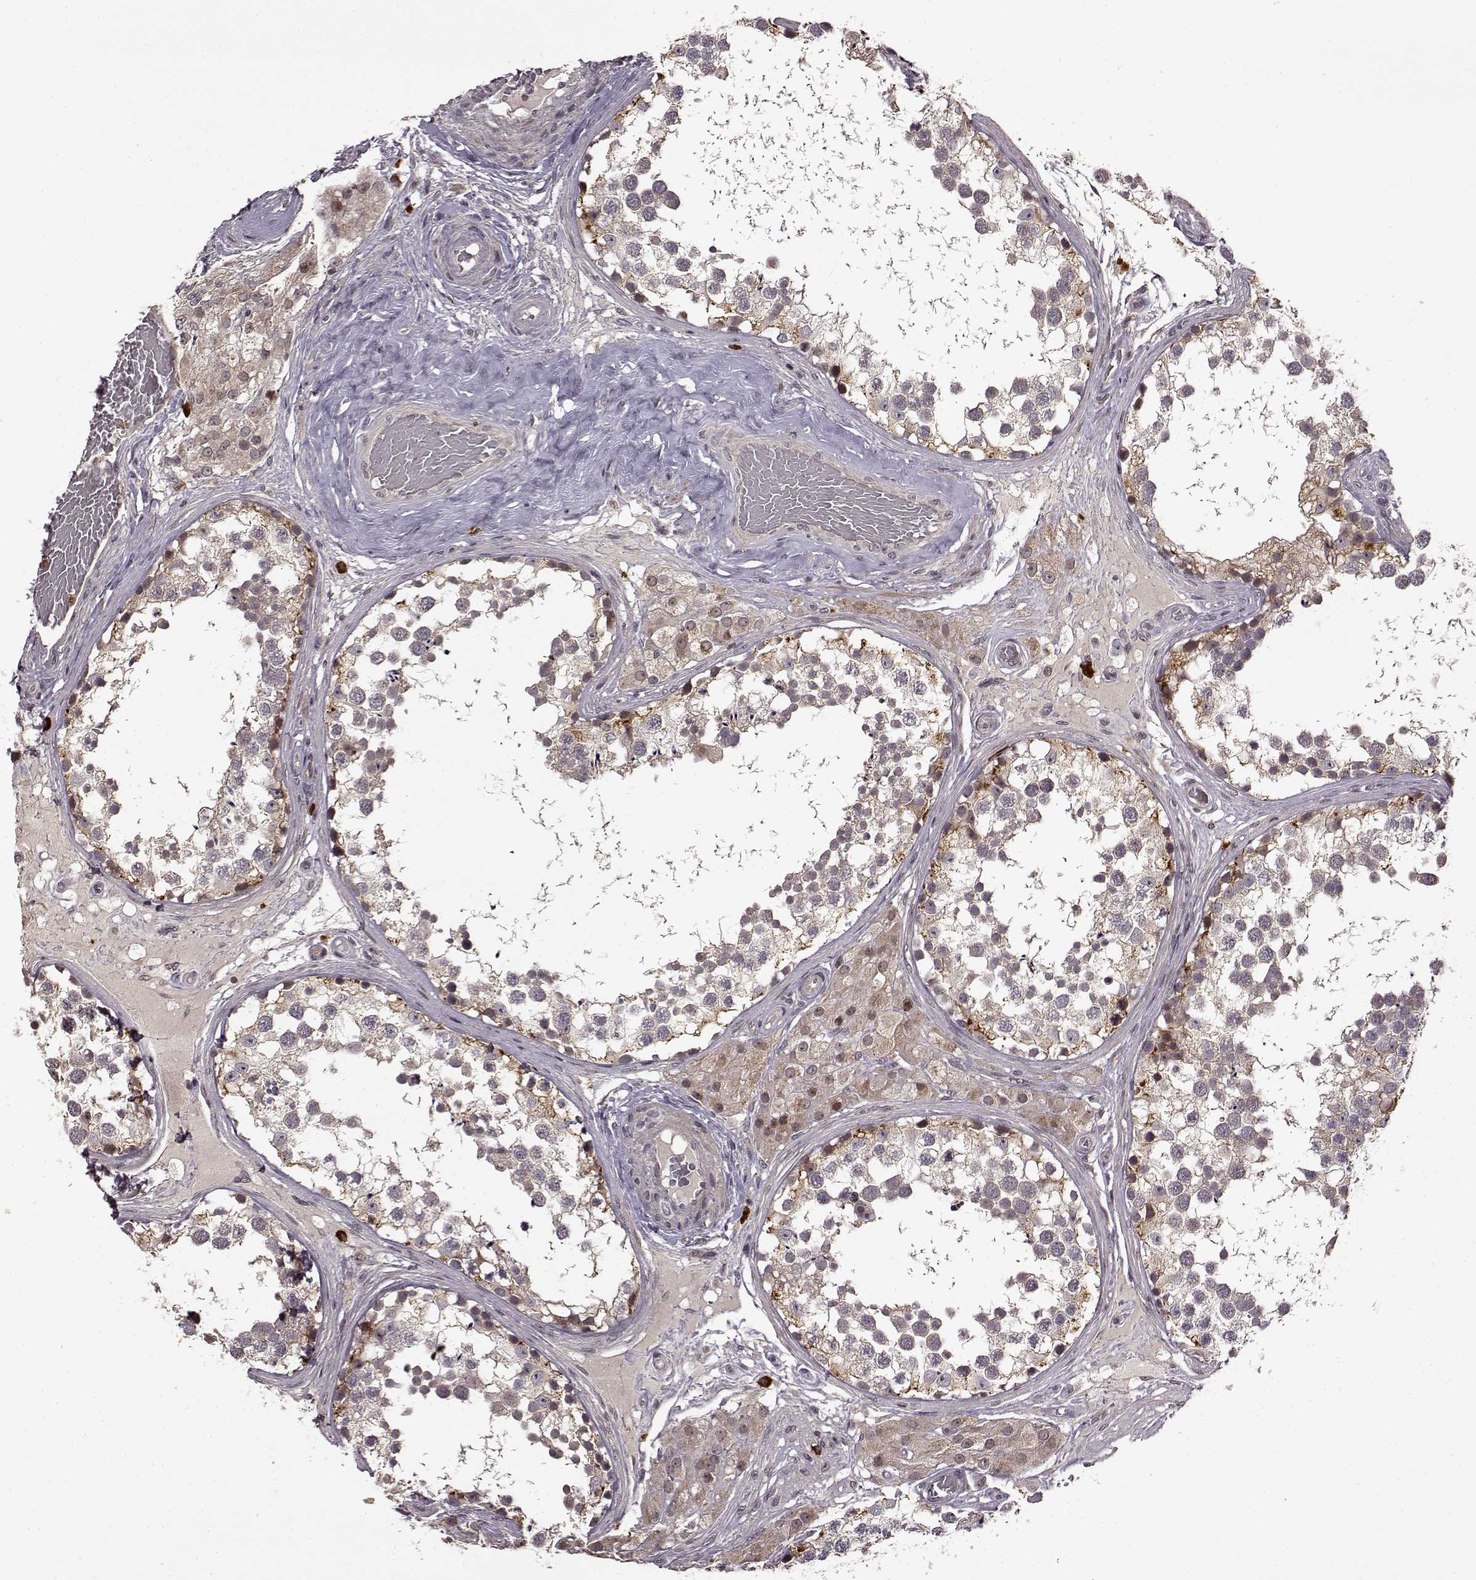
{"staining": {"intensity": "moderate", "quantity": "<25%", "location": "cytoplasmic/membranous"}, "tissue": "testis", "cell_type": "Cells in seminiferous ducts", "image_type": "normal", "snomed": [{"axis": "morphology", "description": "Normal tissue, NOS"}, {"axis": "morphology", "description": "Seminoma, NOS"}, {"axis": "topography", "description": "Testis"}], "caption": "A high-resolution photomicrograph shows immunohistochemistry staining of benign testis, which demonstrates moderate cytoplasmic/membranous expression in approximately <25% of cells in seminiferous ducts. The protein is stained brown, and the nuclei are stained in blue (DAB IHC with brightfield microscopy, high magnification).", "gene": "TRMU", "patient": {"sex": "male", "age": 65}}